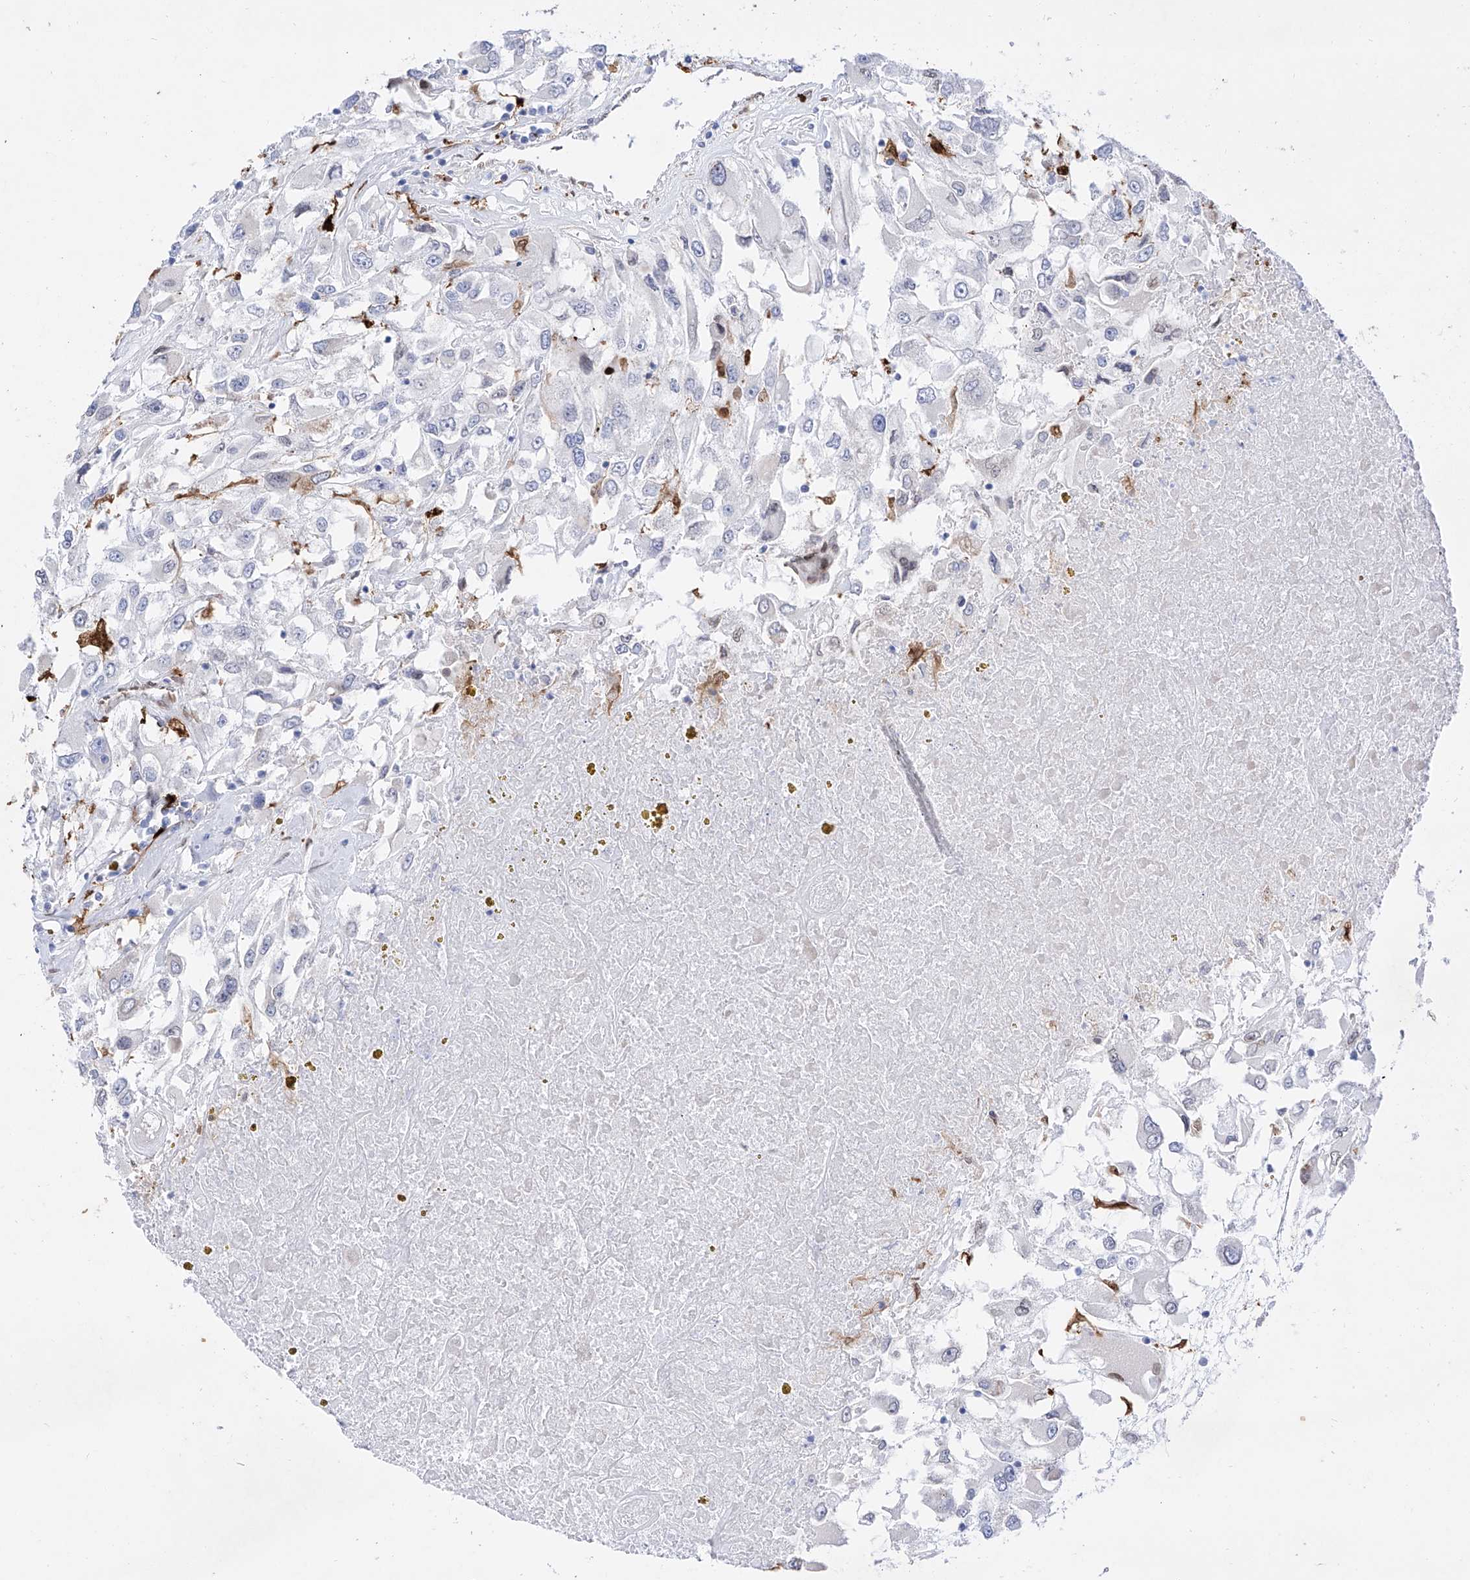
{"staining": {"intensity": "negative", "quantity": "none", "location": "none"}, "tissue": "renal cancer", "cell_type": "Tumor cells", "image_type": "cancer", "snomed": [{"axis": "morphology", "description": "Adenocarcinoma, NOS"}, {"axis": "topography", "description": "Kidney"}], "caption": "A high-resolution micrograph shows IHC staining of renal cancer, which reveals no significant staining in tumor cells.", "gene": "LCLAT1", "patient": {"sex": "female", "age": 52}}